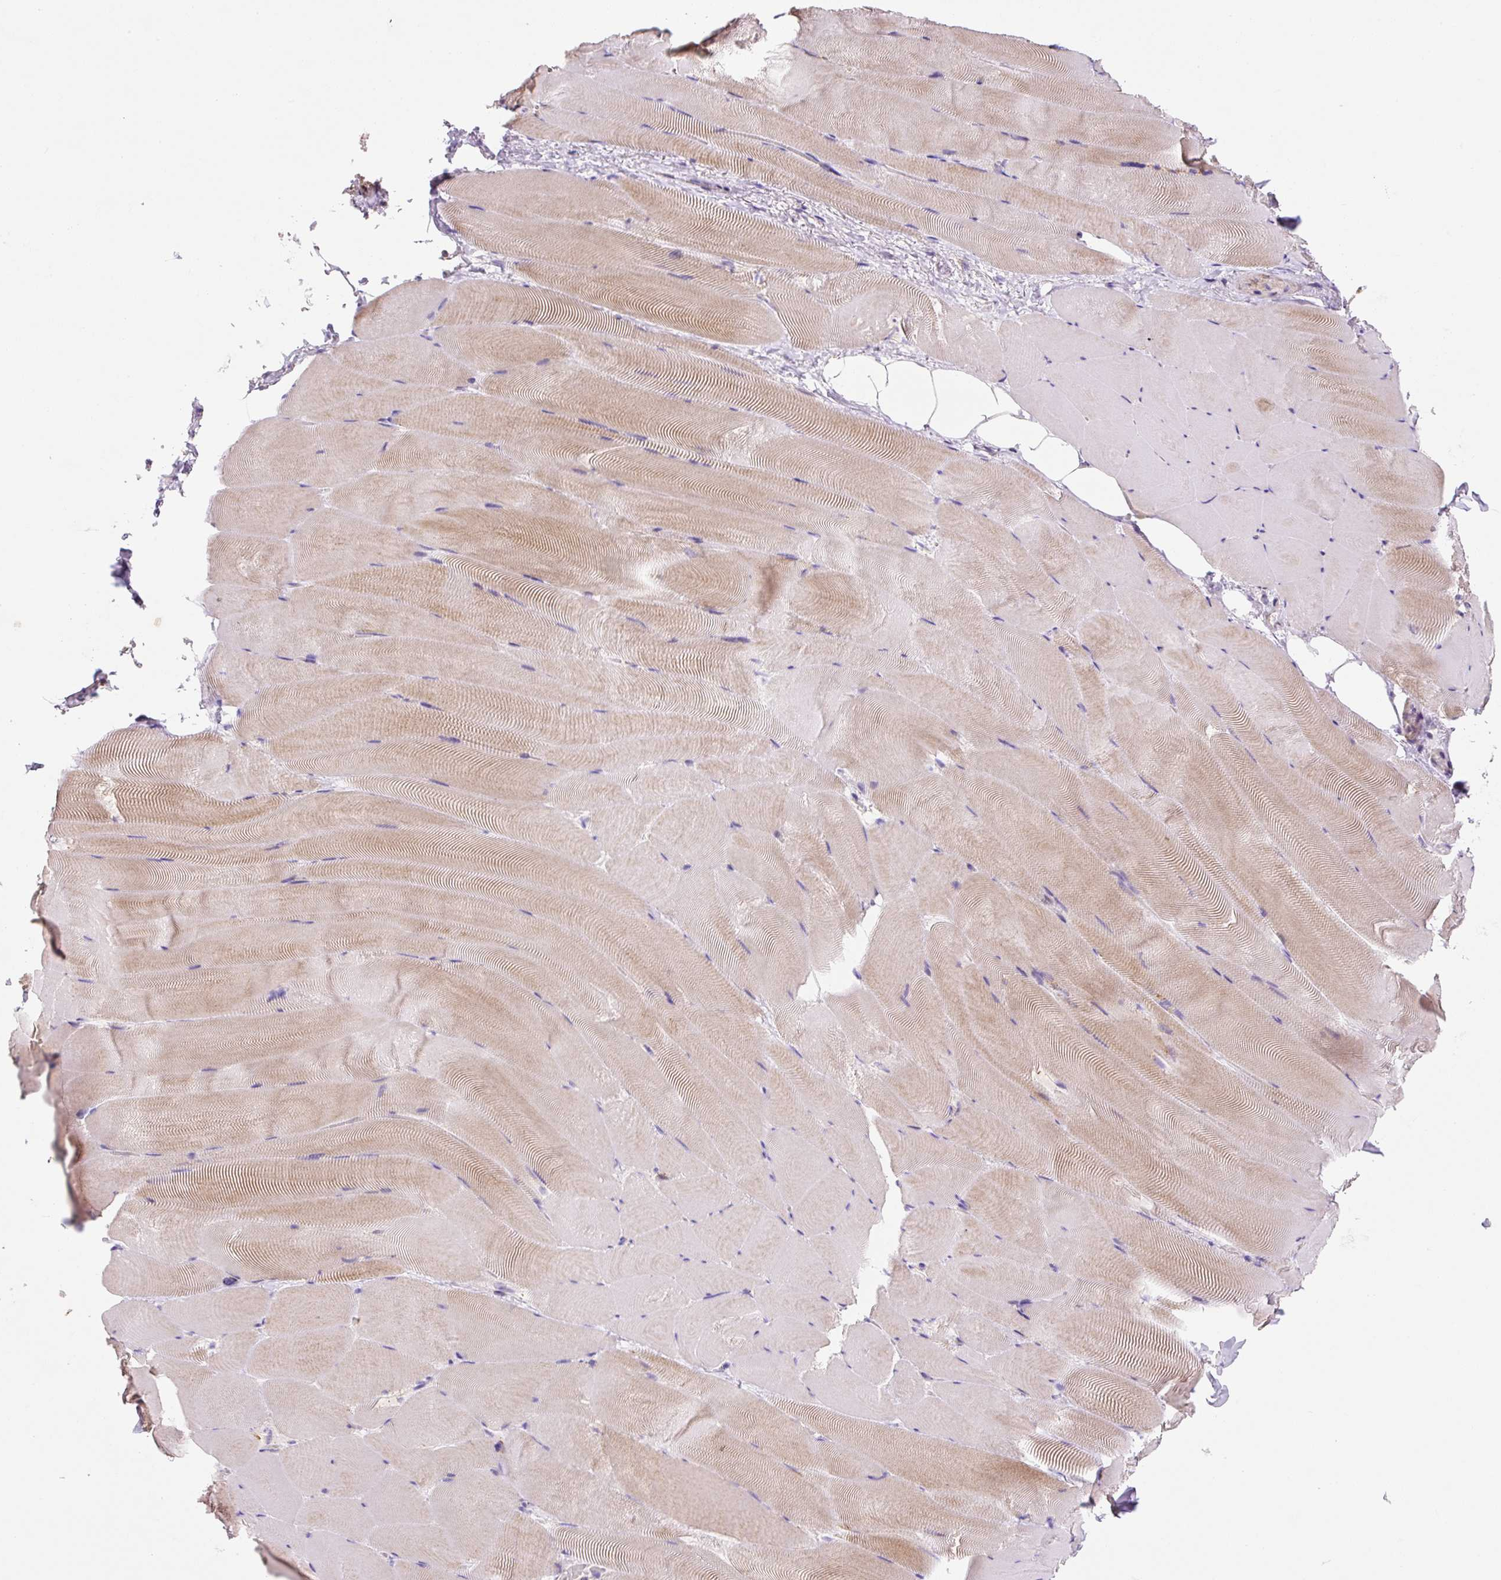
{"staining": {"intensity": "moderate", "quantity": "25%-75%", "location": "cytoplasmic/membranous"}, "tissue": "skeletal muscle", "cell_type": "Myocytes", "image_type": "normal", "snomed": [{"axis": "morphology", "description": "Normal tissue, NOS"}, {"axis": "topography", "description": "Skeletal muscle"}], "caption": "Immunohistochemical staining of benign skeletal muscle reveals 25%-75% levels of moderate cytoplasmic/membranous protein positivity in about 25%-75% of myocytes. (DAB (3,3'-diaminobenzidine) IHC with brightfield microscopy, high magnification).", "gene": "MFSD9", "patient": {"sex": "female", "age": 64}}